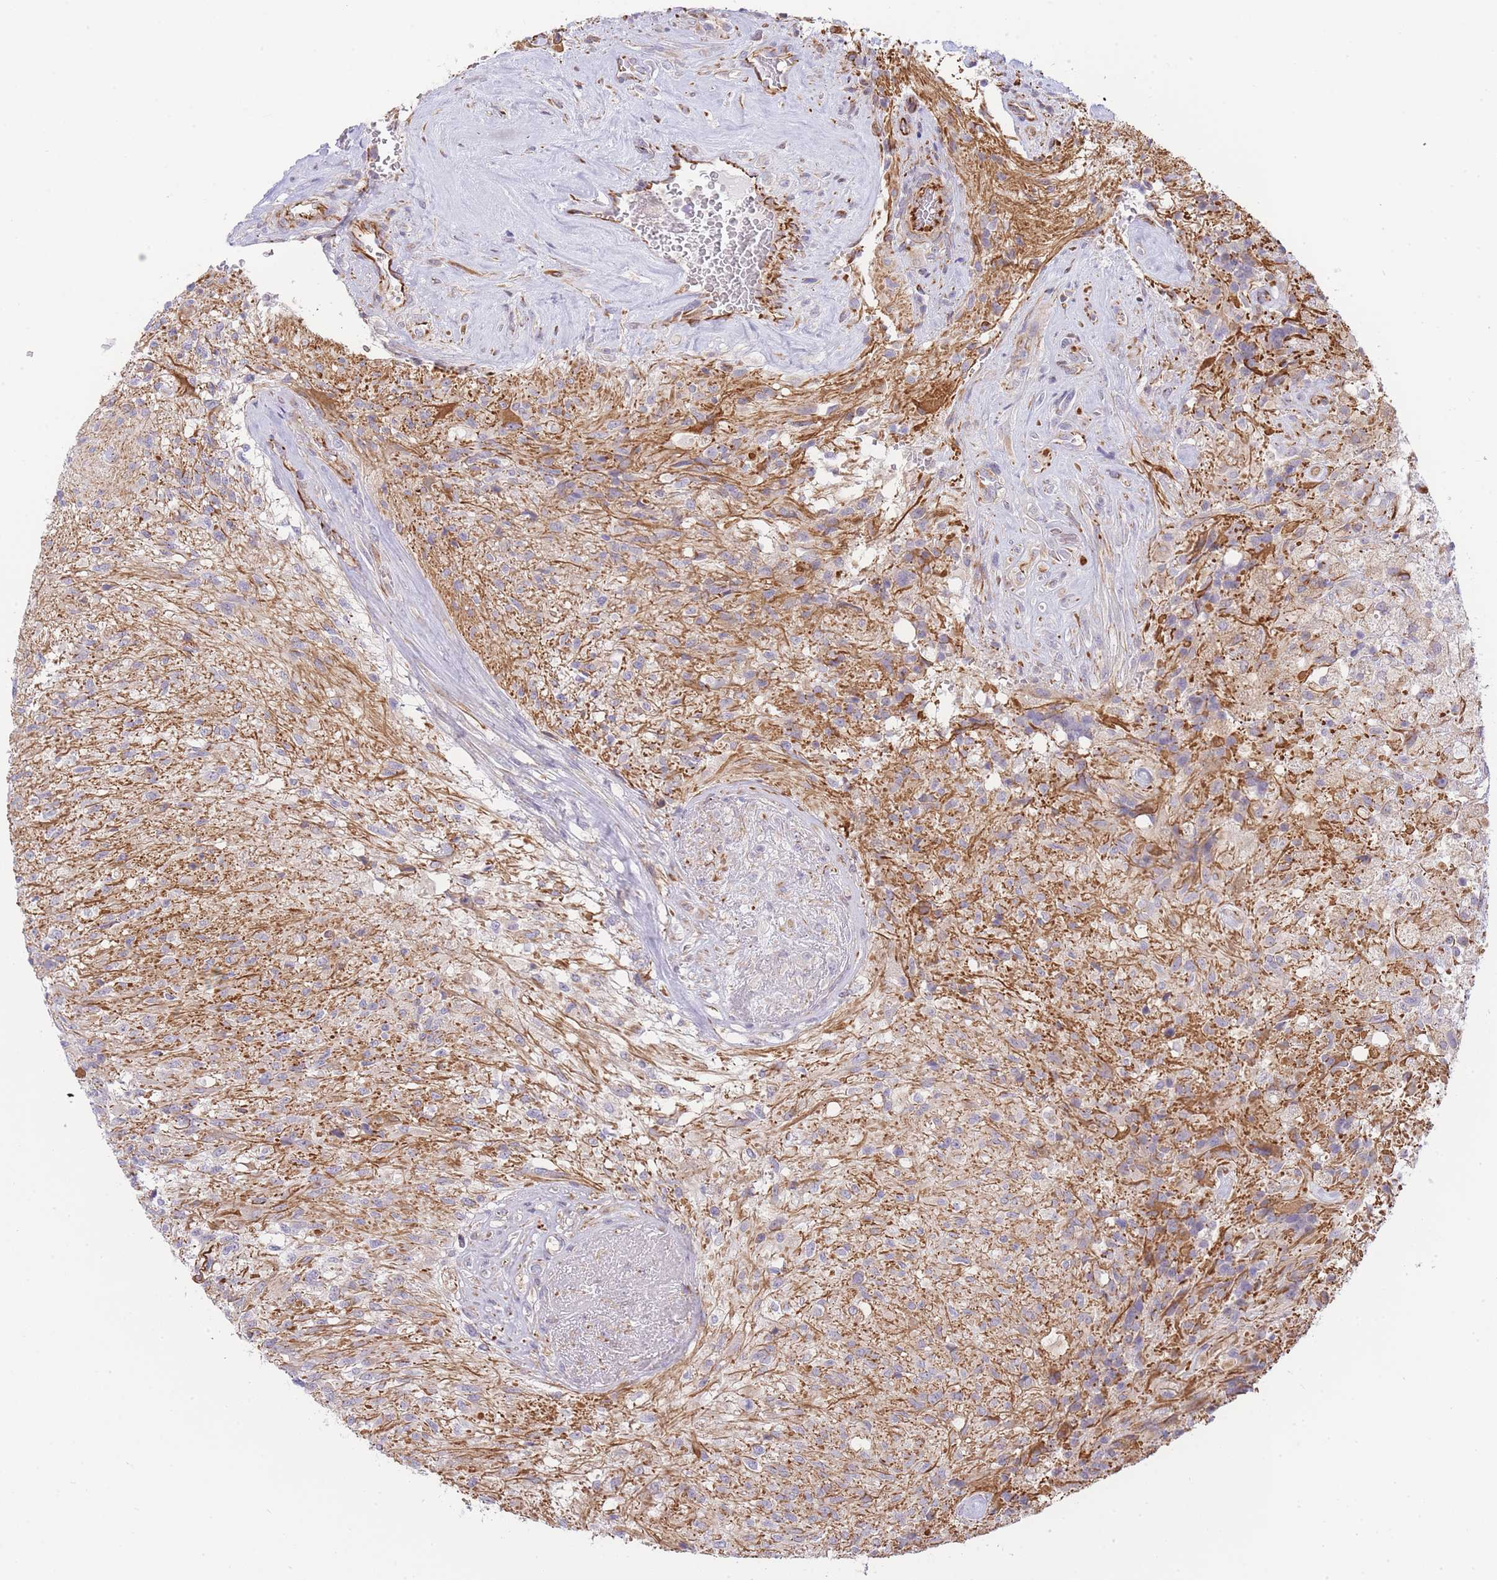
{"staining": {"intensity": "negative", "quantity": "none", "location": "none"}, "tissue": "glioma", "cell_type": "Tumor cells", "image_type": "cancer", "snomed": [{"axis": "morphology", "description": "Glioma, malignant, High grade"}, {"axis": "topography", "description": "Brain"}], "caption": "Tumor cells show no significant positivity in glioma.", "gene": "ECPAS", "patient": {"sex": "male", "age": 56}}